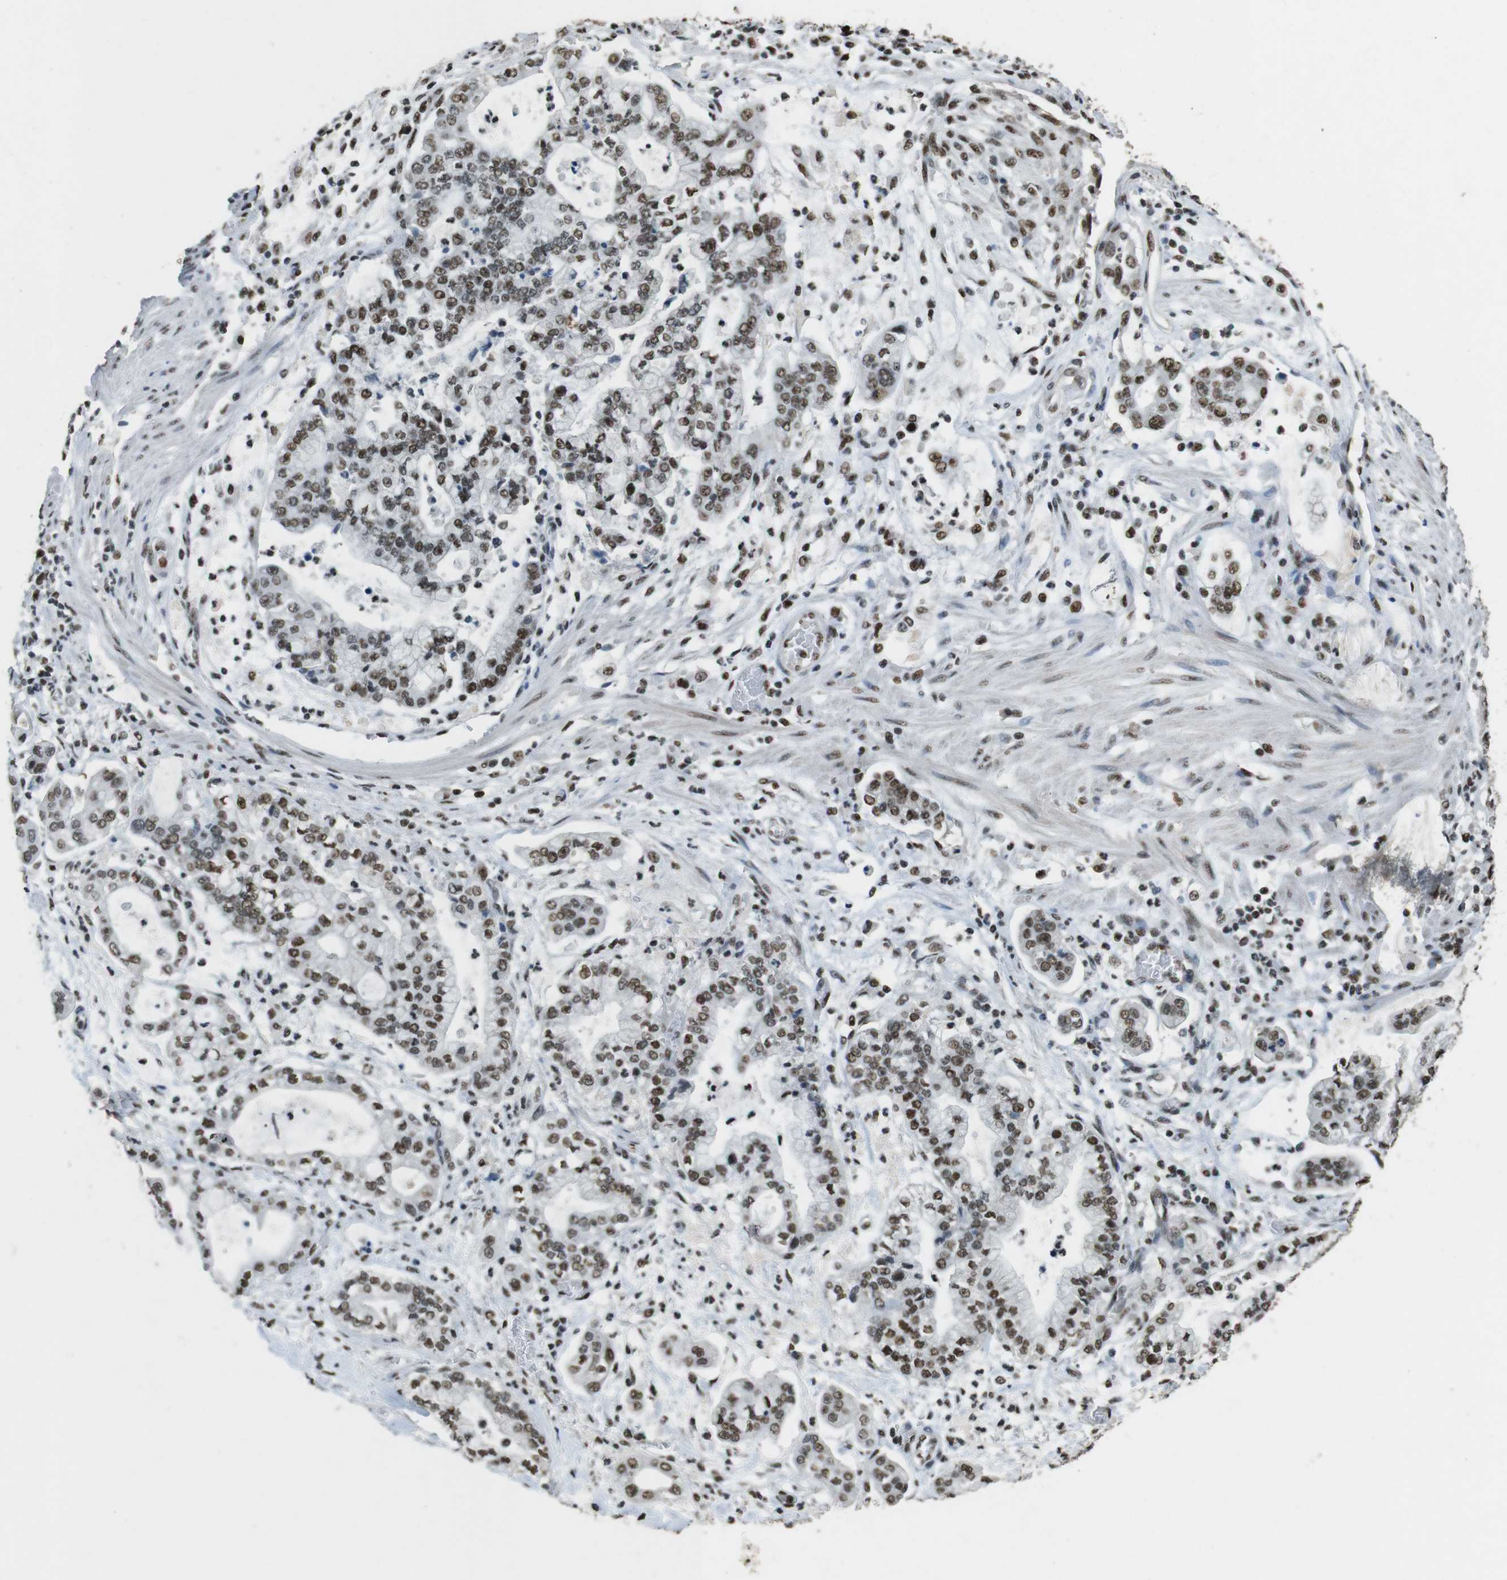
{"staining": {"intensity": "moderate", "quantity": ">75%", "location": "nuclear"}, "tissue": "stomach cancer", "cell_type": "Tumor cells", "image_type": "cancer", "snomed": [{"axis": "morphology", "description": "Adenocarcinoma, NOS"}, {"axis": "topography", "description": "Stomach"}], "caption": "The histopathology image demonstrates a brown stain indicating the presence of a protein in the nuclear of tumor cells in stomach adenocarcinoma.", "gene": "CSNK2B", "patient": {"sex": "male", "age": 76}}